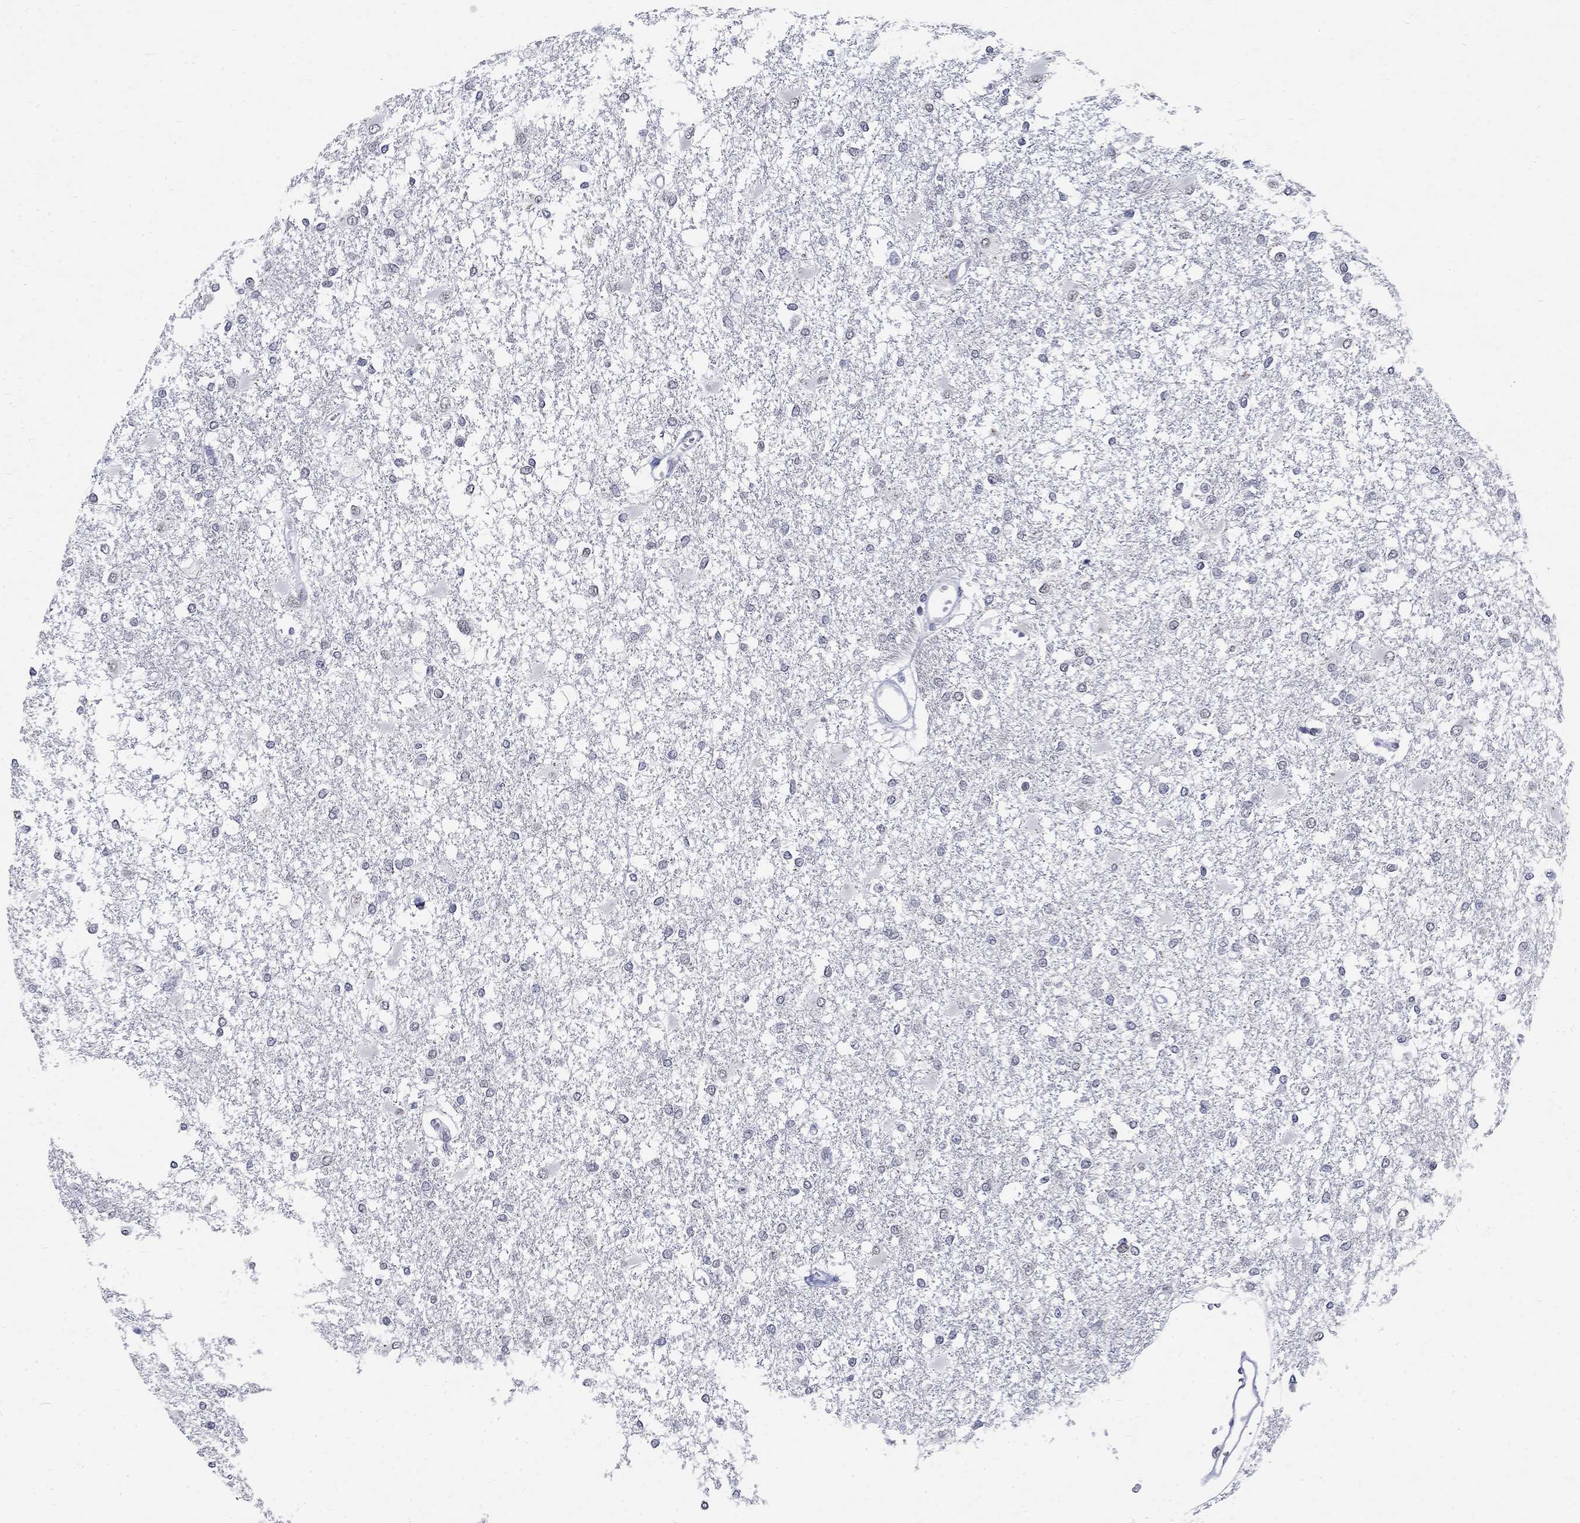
{"staining": {"intensity": "negative", "quantity": "none", "location": "none"}, "tissue": "glioma", "cell_type": "Tumor cells", "image_type": "cancer", "snomed": [{"axis": "morphology", "description": "Glioma, malignant, High grade"}, {"axis": "topography", "description": "Cerebral cortex"}], "caption": "A histopathology image of human malignant glioma (high-grade) is negative for staining in tumor cells.", "gene": "BHLHE22", "patient": {"sex": "male", "age": 79}}